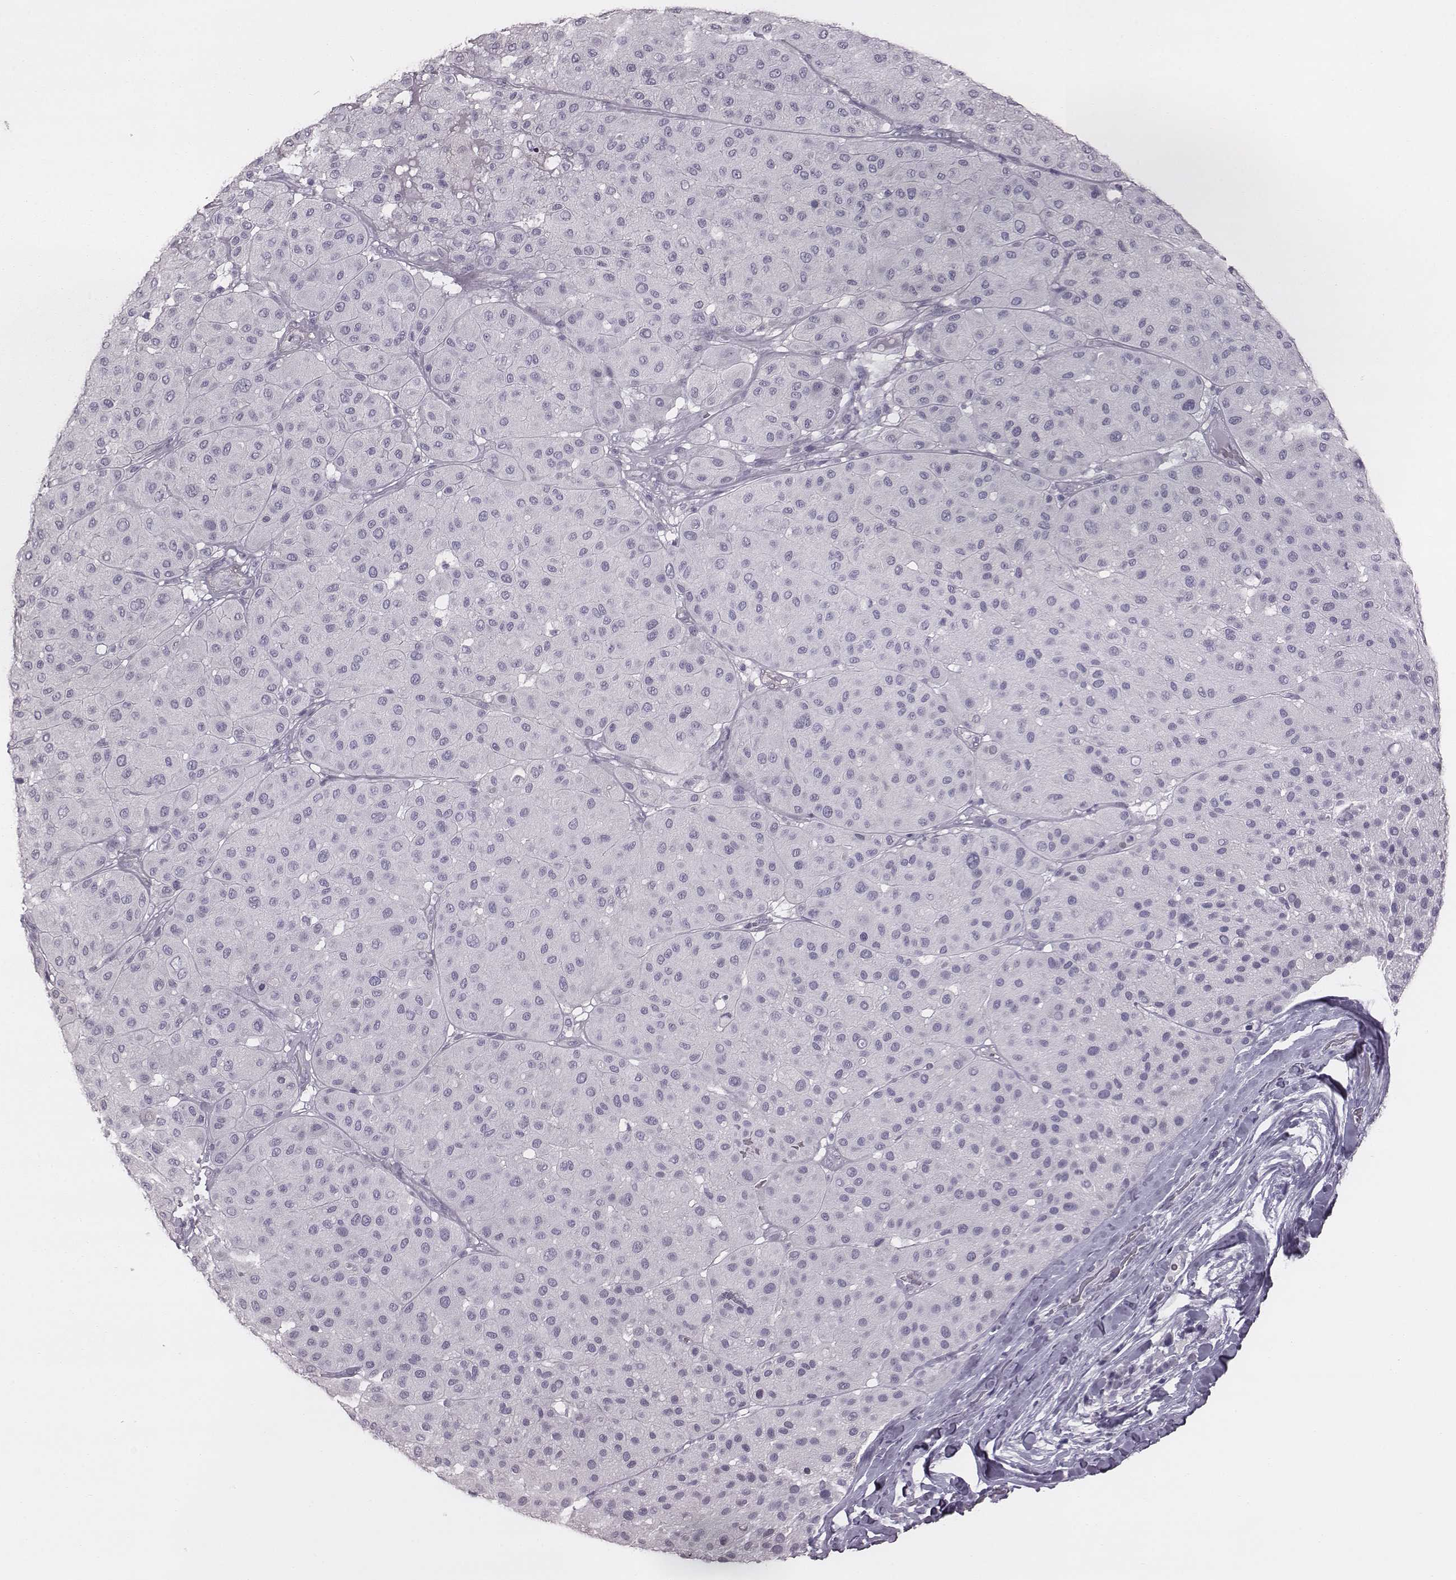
{"staining": {"intensity": "negative", "quantity": "none", "location": "none"}, "tissue": "melanoma", "cell_type": "Tumor cells", "image_type": "cancer", "snomed": [{"axis": "morphology", "description": "Malignant melanoma, Metastatic site"}, {"axis": "topography", "description": "Smooth muscle"}], "caption": "A high-resolution micrograph shows immunohistochemistry (IHC) staining of malignant melanoma (metastatic site), which displays no significant positivity in tumor cells. The staining was performed using DAB (3,3'-diaminobenzidine) to visualize the protein expression in brown, while the nuclei were stained in blue with hematoxylin (Magnification: 20x).", "gene": "PDE8B", "patient": {"sex": "male", "age": 41}}